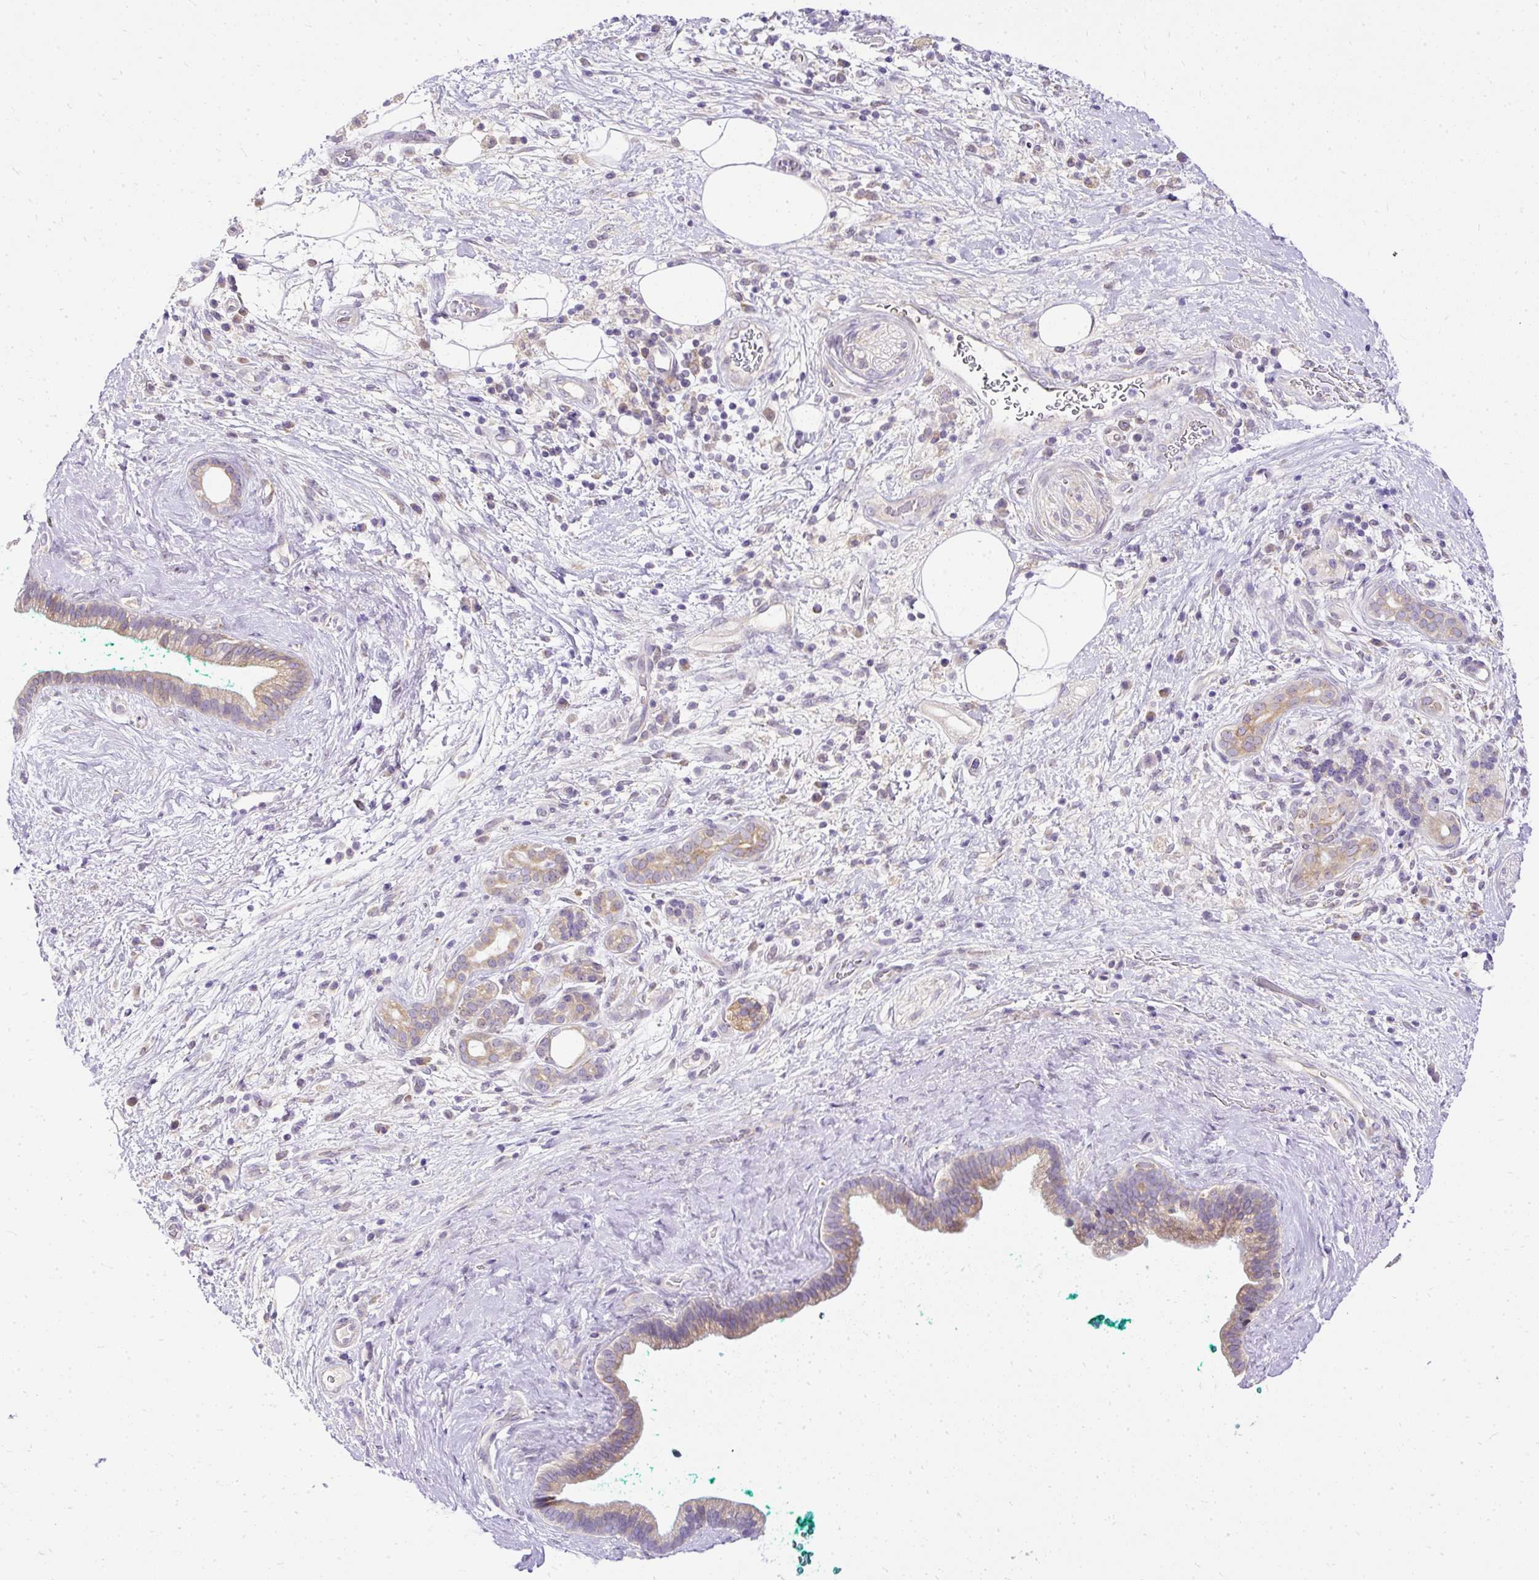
{"staining": {"intensity": "weak", "quantity": ">75%", "location": "cytoplasmic/membranous"}, "tissue": "pancreatic cancer", "cell_type": "Tumor cells", "image_type": "cancer", "snomed": [{"axis": "morphology", "description": "Adenocarcinoma, NOS"}, {"axis": "topography", "description": "Pancreas"}], "caption": "Immunohistochemical staining of pancreatic adenocarcinoma reveals low levels of weak cytoplasmic/membranous protein staining in approximately >75% of tumor cells.", "gene": "AMFR", "patient": {"sex": "male", "age": 78}}